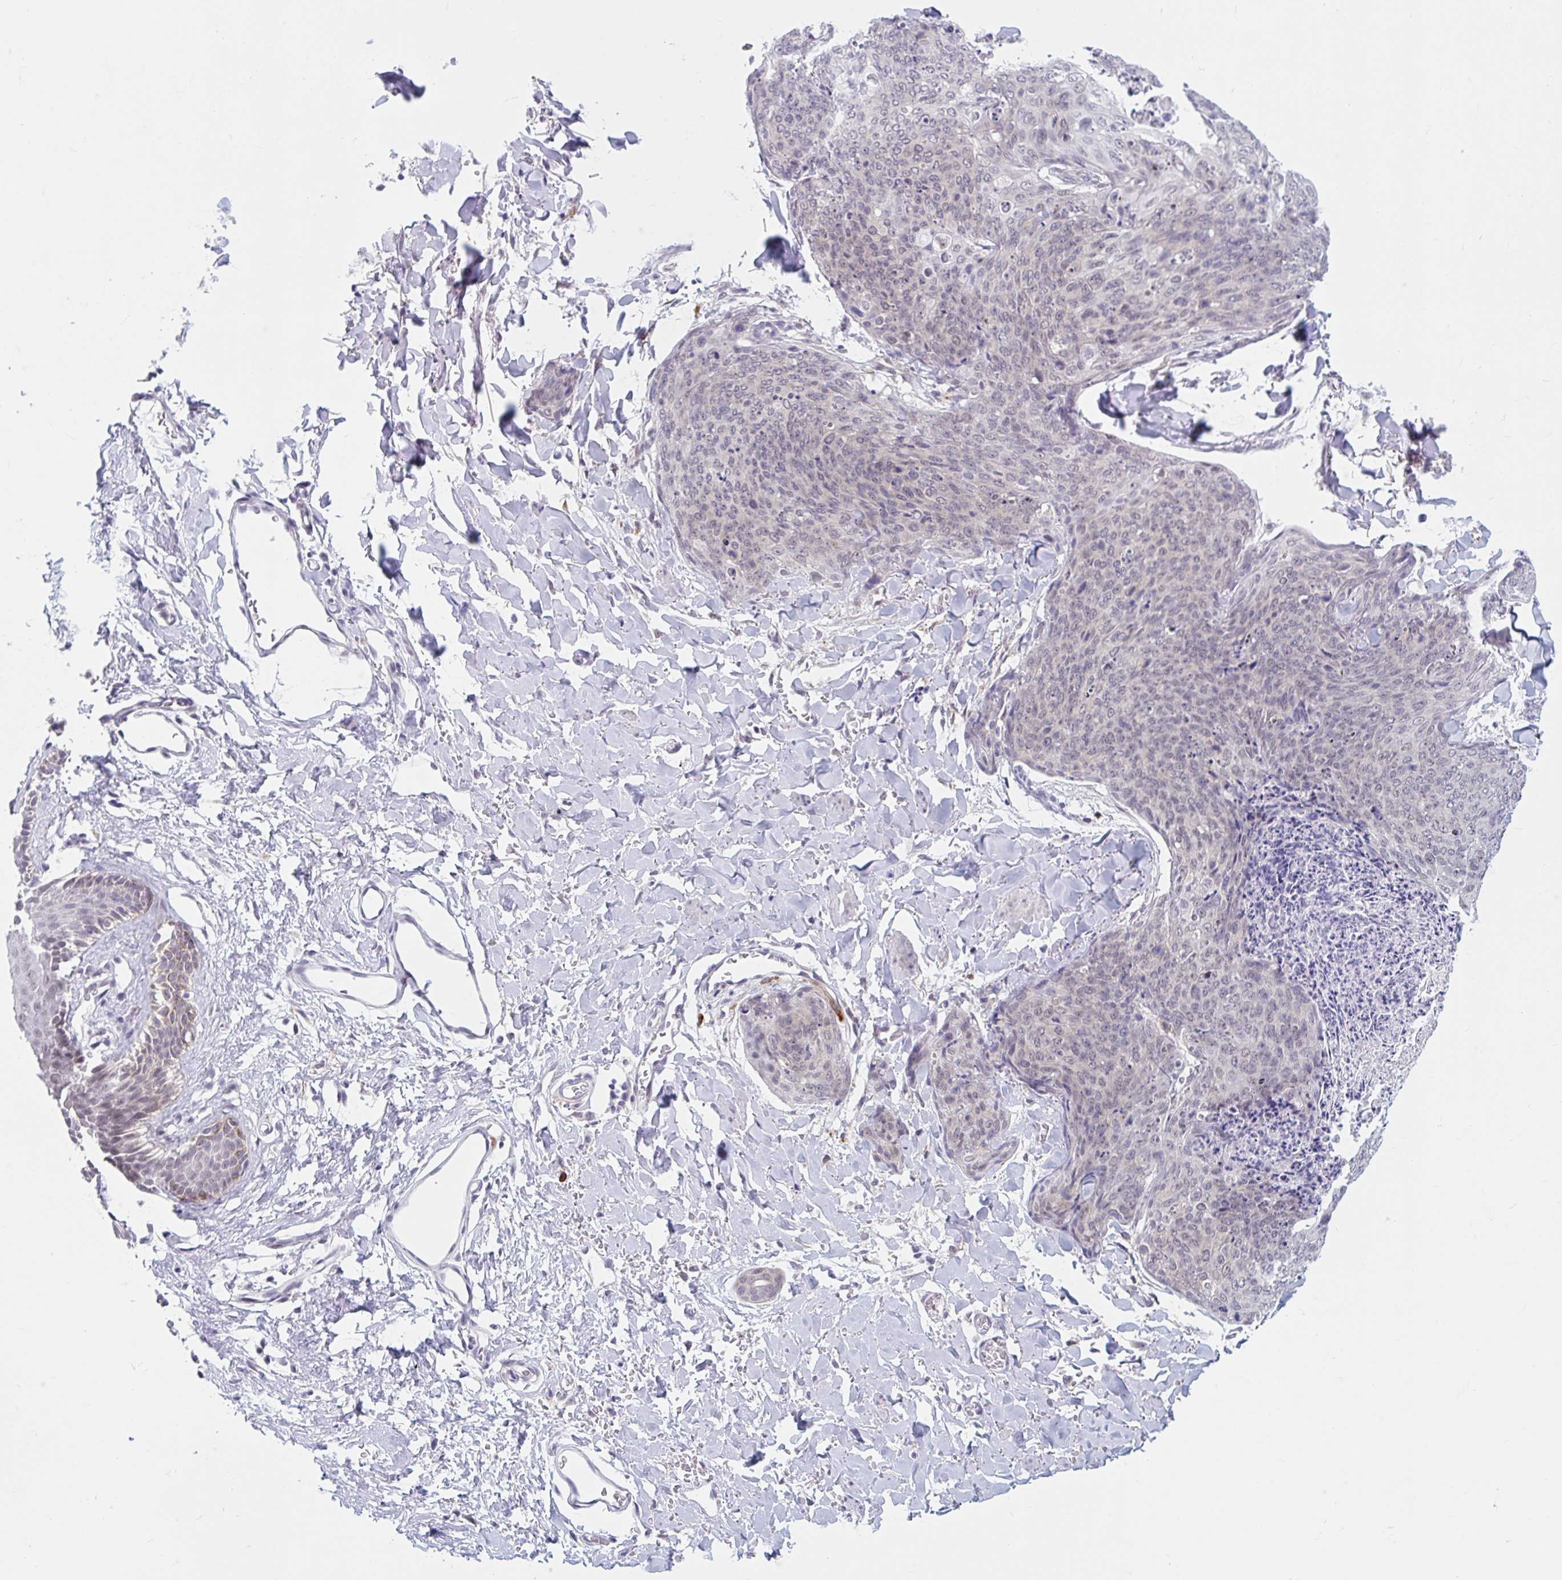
{"staining": {"intensity": "negative", "quantity": "none", "location": "none"}, "tissue": "skin cancer", "cell_type": "Tumor cells", "image_type": "cancer", "snomed": [{"axis": "morphology", "description": "Squamous cell carcinoma, NOS"}, {"axis": "topography", "description": "Skin"}, {"axis": "topography", "description": "Vulva"}], "caption": "High power microscopy histopathology image of an immunohistochemistry micrograph of skin cancer (squamous cell carcinoma), revealing no significant staining in tumor cells.", "gene": "SRSF10", "patient": {"sex": "female", "age": 85}}